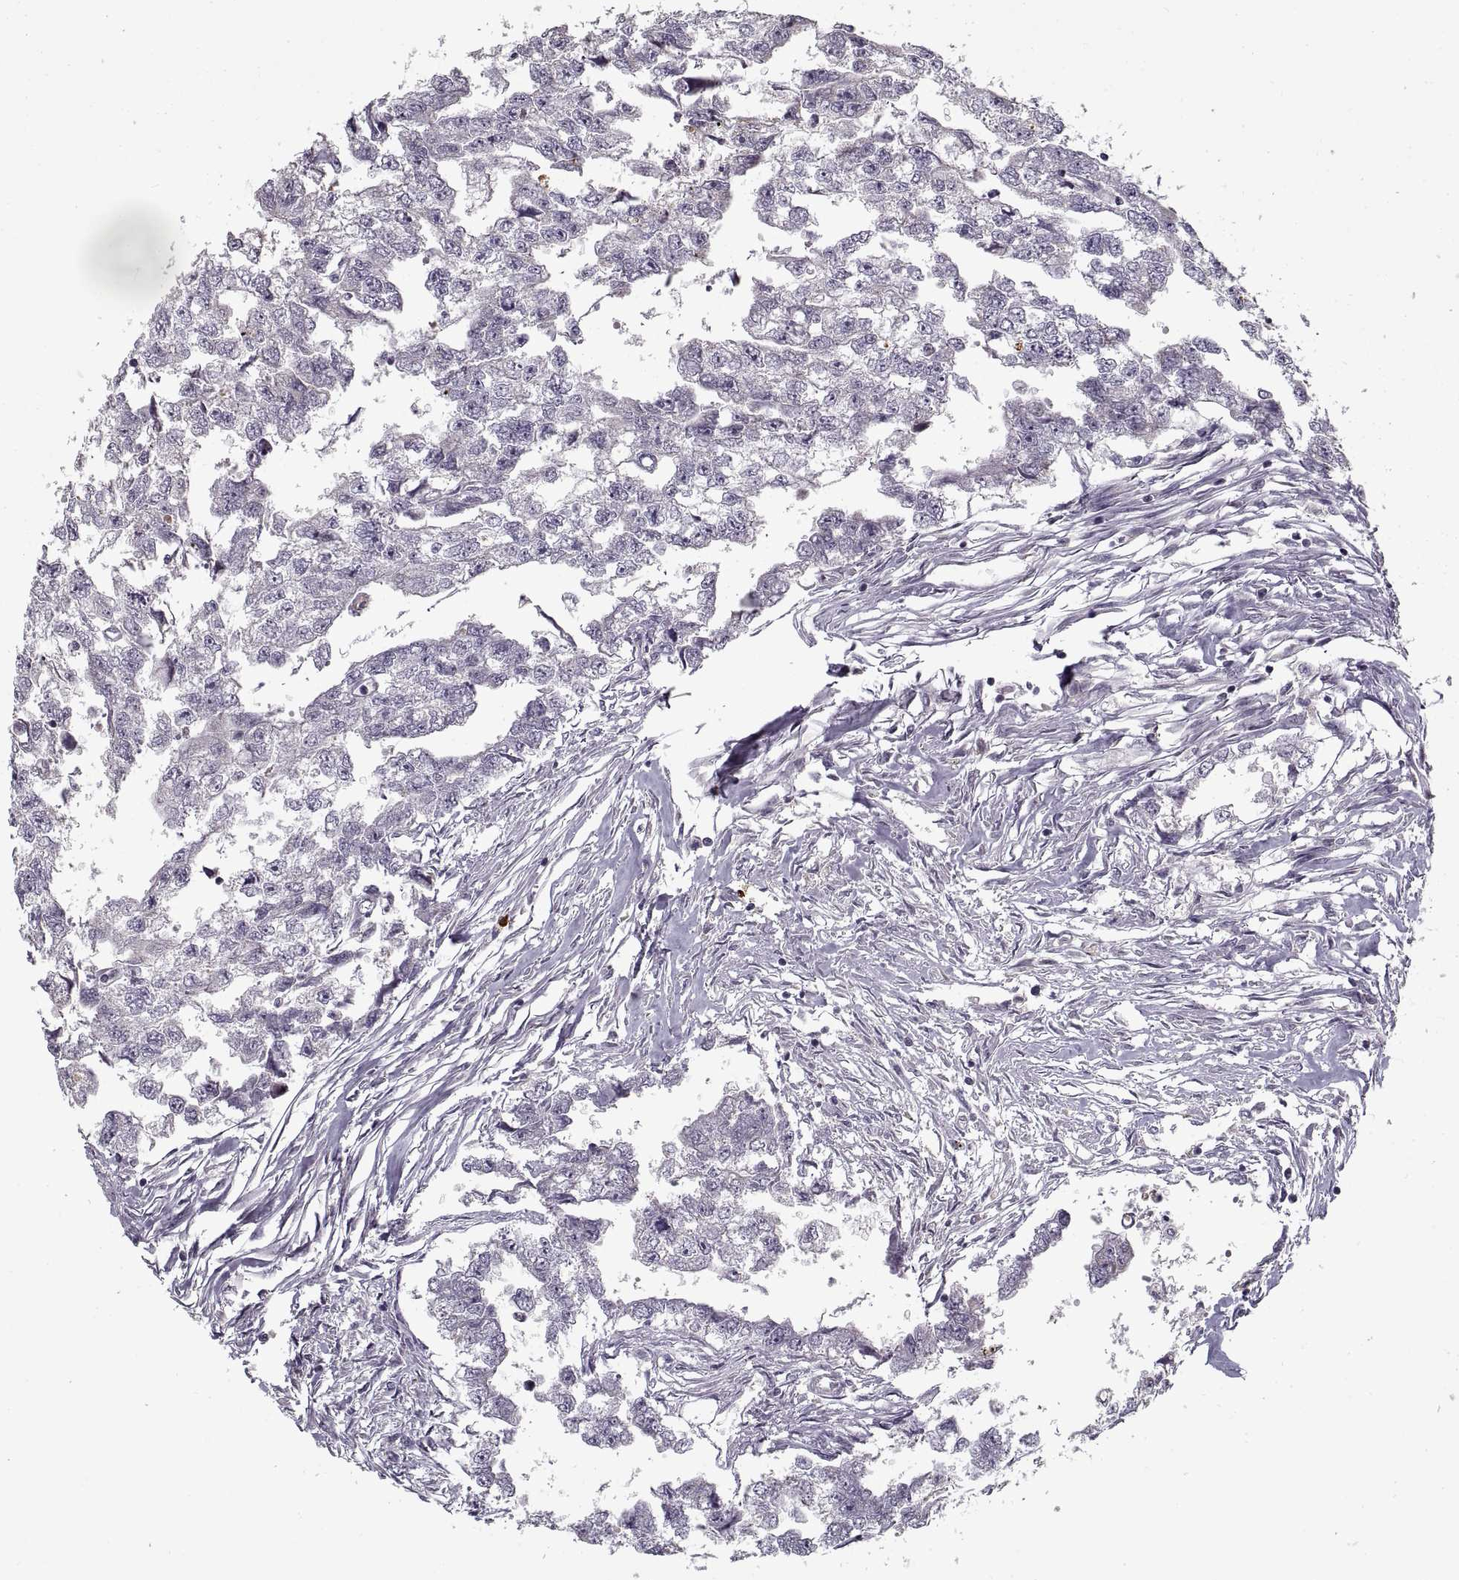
{"staining": {"intensity": "negative", "quantity": "none", "location": "none"}, "tissue": "testis cancer", "cell_type": "Tumor cells", "image_type": "cancer", "snomed": [{"axis": "morphology", "description": "Carcinoma, Embryonal, NOS"}, {"axis": "morphology", "description": "Teratoma, malignant, NOS"}, {"axis": "topography", "description": "Testis"}], "caption": "Immunohistochemistry of testis teratoma (malignant) demonstrates no staining in tumor cells. (Immunohistochemistry (ihc), brightfield microscopy, high magnification).", "gene": "GAD2", "patient": {"sex": "male", "age": 44}}